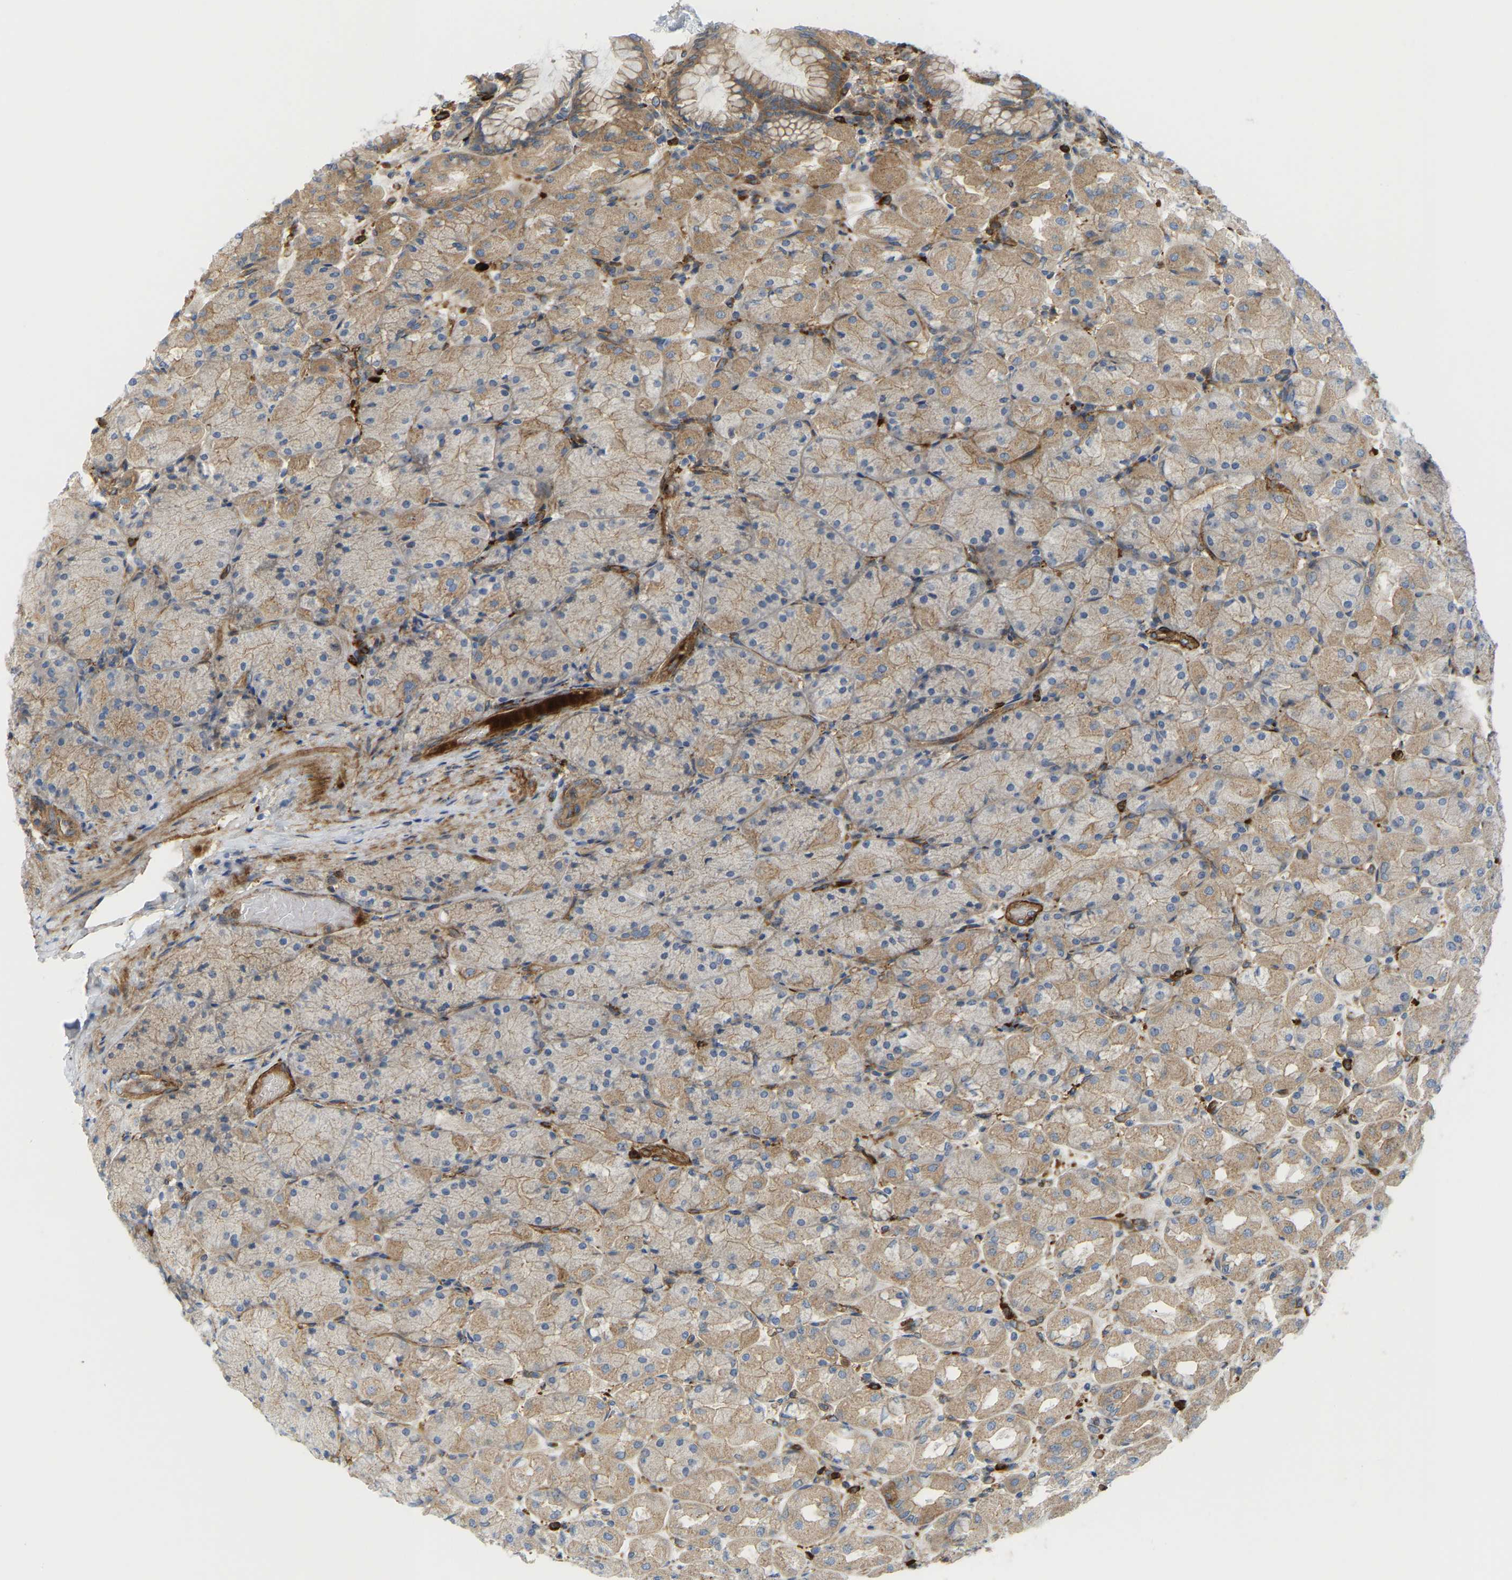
{"staining": {"intensity": "moderate", "quantity": "25%-75%", "location": "cytoplasmic/membranous"}, "tissue": "stomach", "cell_type": "Glandular cells", "image_type": "normal", "snomed": [{"axis": "morphology", "description": "Normal tissue, NOS"}, {"axis": "topography", "description": "Stomach, upper"}], "caption": "High-power microscopy captured an IHC micrograph of benign stomach, revealing moderate cytoplasmic/membranous staining in approximately 25%-75% of glandular cells. (IHC, brightfield microscopy, high magnification).", "gene": "PICALM", "patient": {"sex": "female", "age": 56}}